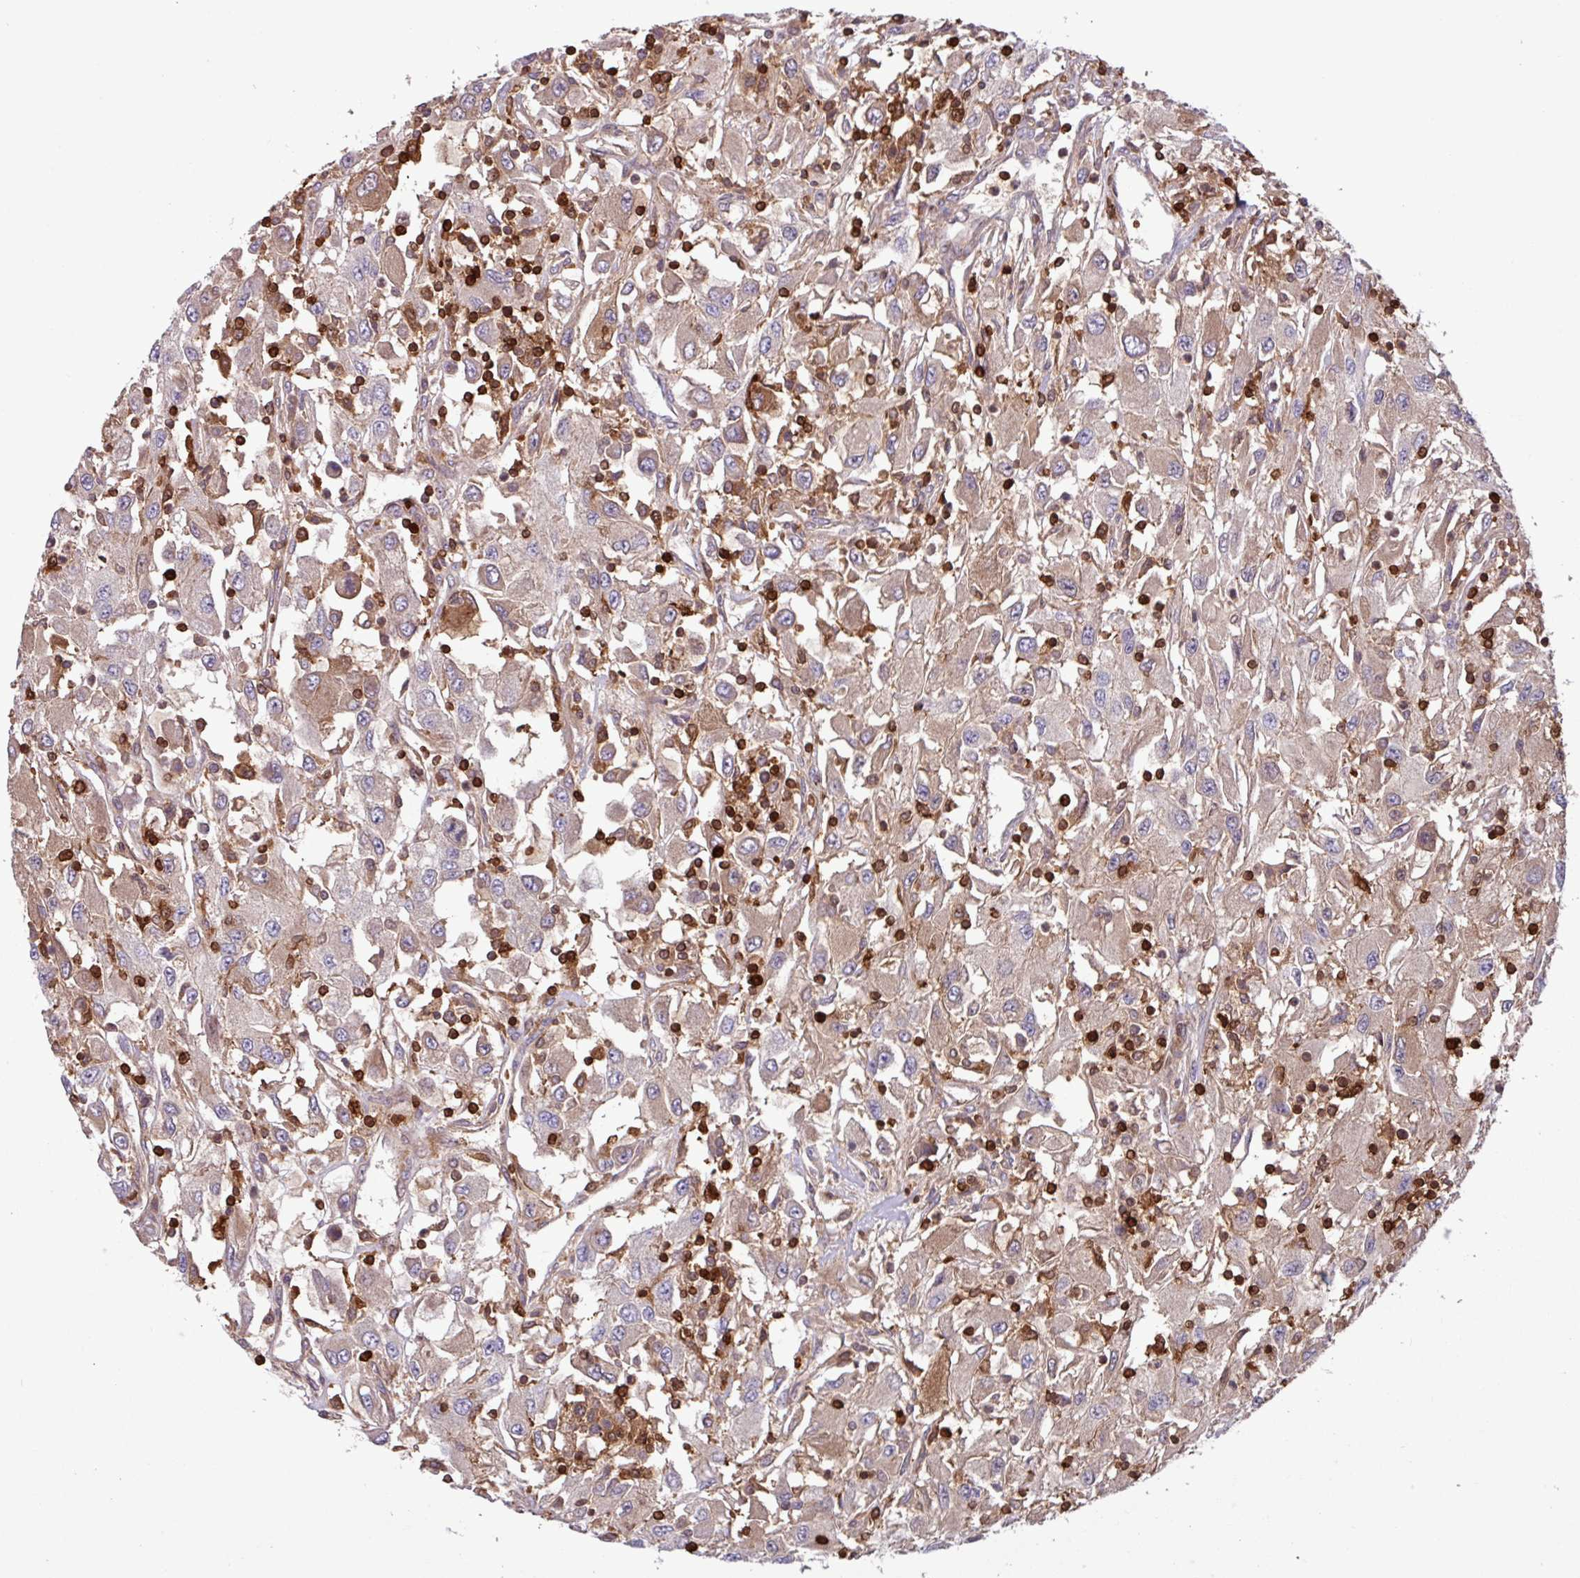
{"staining": {"intensity": "weak", "quantity": ">75%", "location": "cytoplasmic/membranous"}, "tissue": "renal cancer", "cell_type": "Tumor cells", "image_type": "cancer", "snomed": [{"axis": "morphology", "description": "Adenocarcinoma, NOS"}, {"axis": "topography", "description": "Kidney"}], "caption": "This histopathology image exhibits renal cancer stained with IHC to label a protein in brown. The cytoplasmic/membranous of tumor cells show weak positivity for the protein. Nuclei are counter-stained blue.", "gene": "SEC61G", "patient": {"sex": "female", "age": 67}}